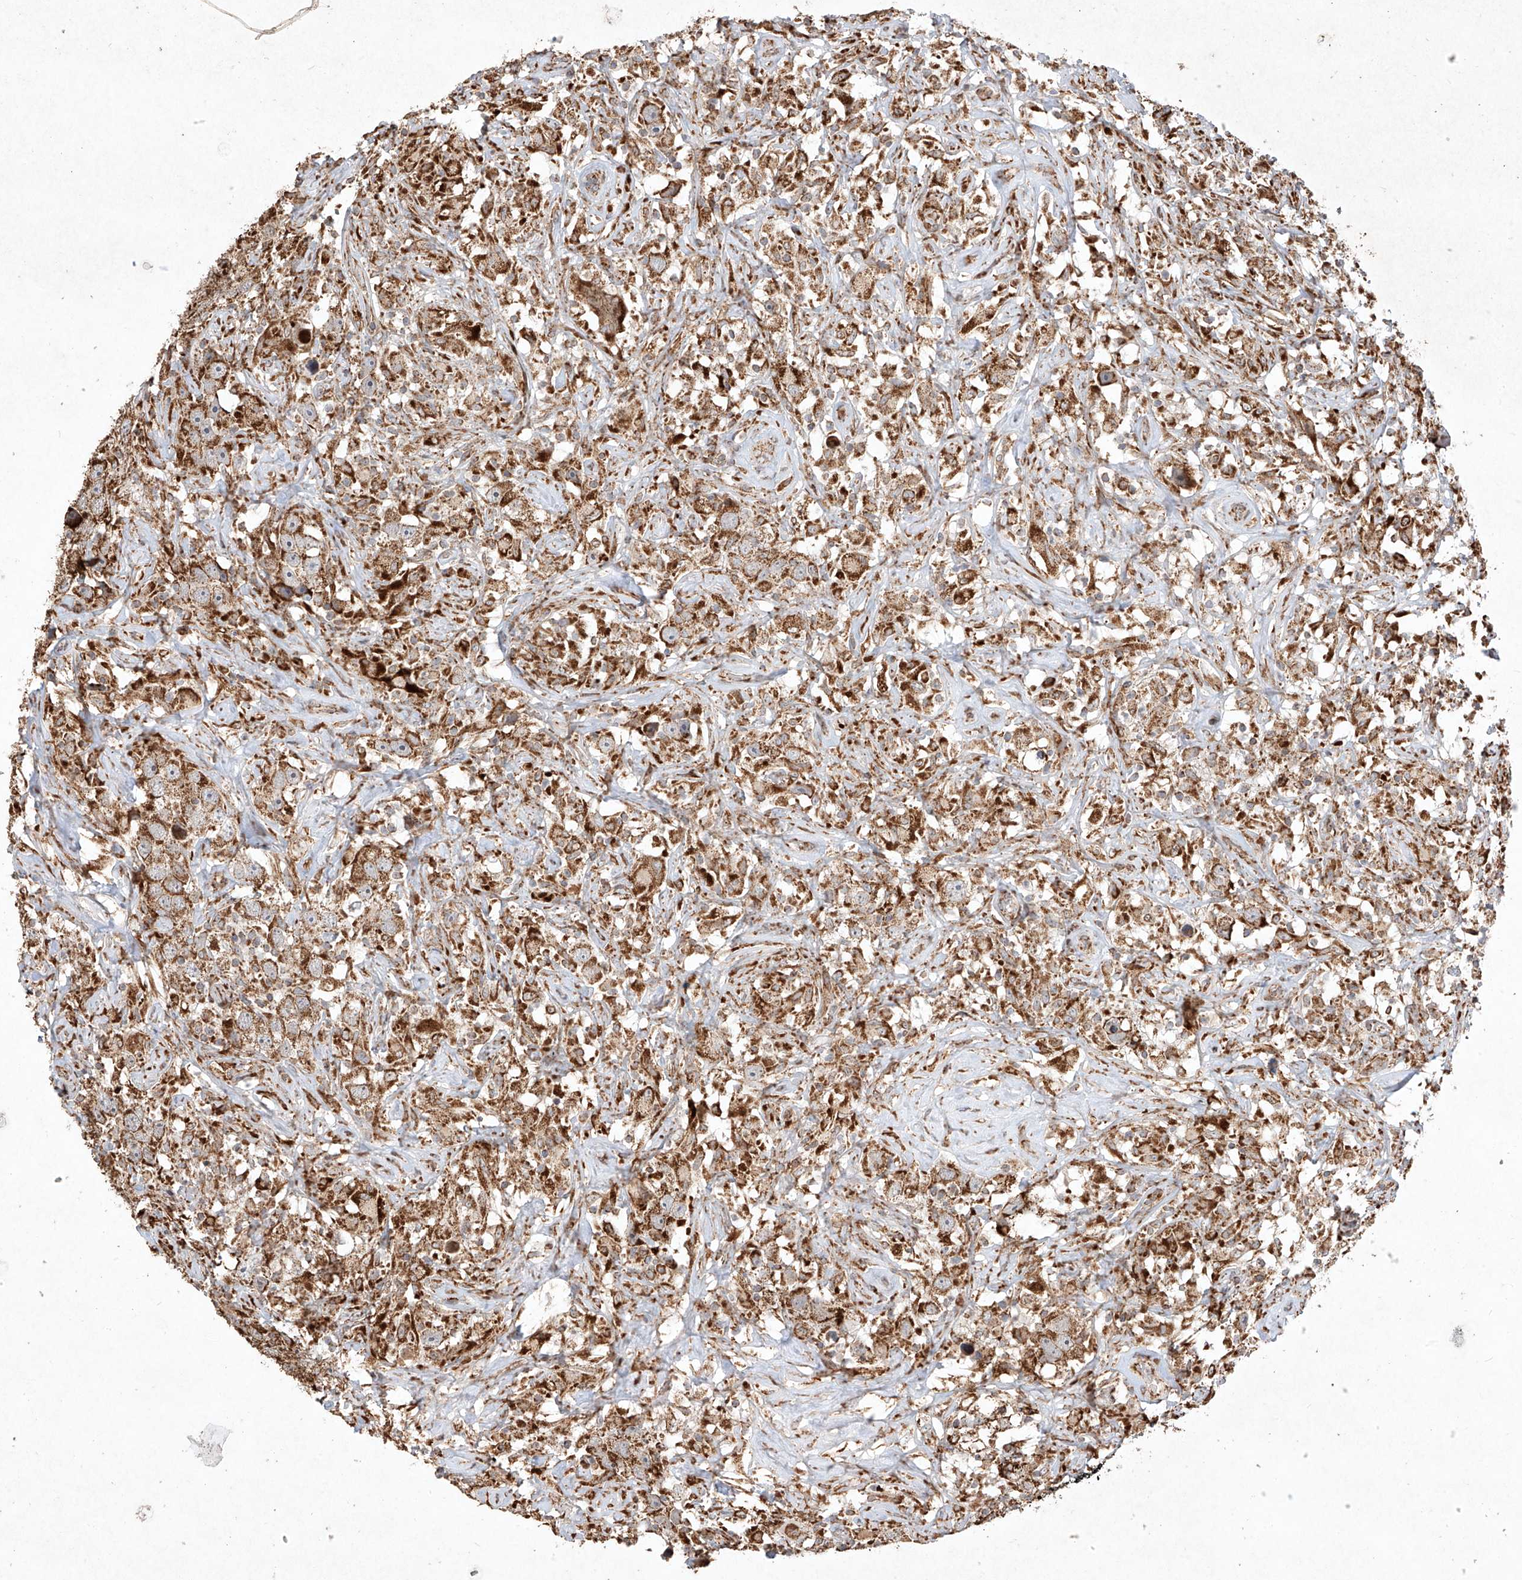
{"staining": {"intensity": "strong", "quantity": ">75%", "location": "cytoplasmic/membranous"}, "tissue": "testis cancer", "cell_type": "Tumor cells", "image_type": "cancer", "snomed": [{"axis": "morphology", "description": "Seminoma, NOS"}, {"axis": "topography", "description": "Testis"}], "caption": "A photomicrograph of testis cancer (seminoma) stained for a protein reveals strong cytoplasmic/membranous brown staining in tumor cells.", "gene": "SEMA3B", "patient": {"sex": "male", "age": 49}}